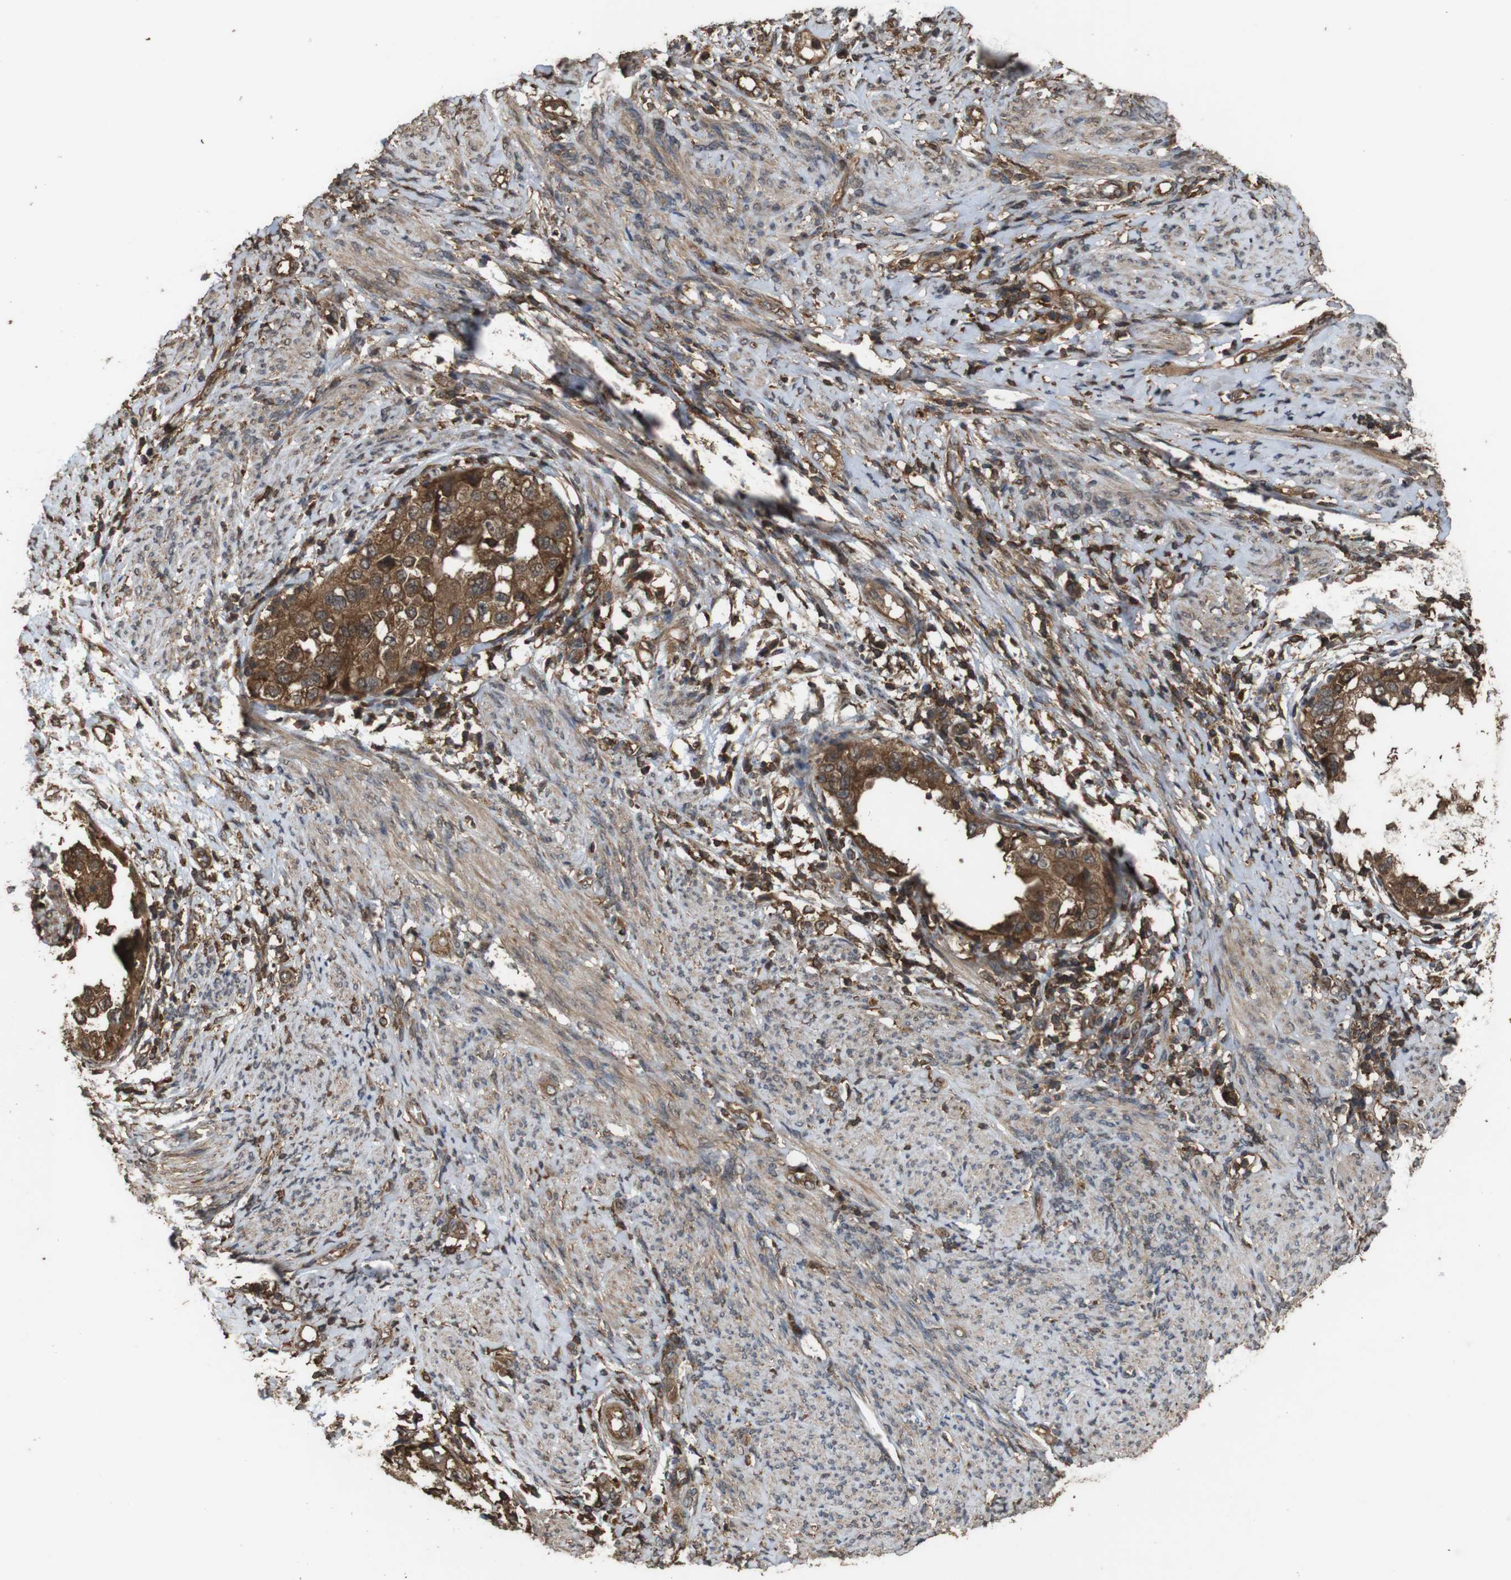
{"staining": {"intensity": "strong", "quantity": ">75%", "location": "cytoplasmic/membranous"}, "tissue": "endometrial cancer", "cell_type": "Tumor cells", "image_type": "cancer", "snomed": [{"axis": "morphology", "description": "Adenocarcinoma, NOS"}, {"axis": "topography", "description": "Endometrium"}], "caption": "An image showing strong cytoplasmic/membranous expression in about >75% of tumor cells in endometrial cancer, as visualized by brown immunohistochemical staining.", "gene": "BAG4", "patient": {"sex": "female", "age": 85}}